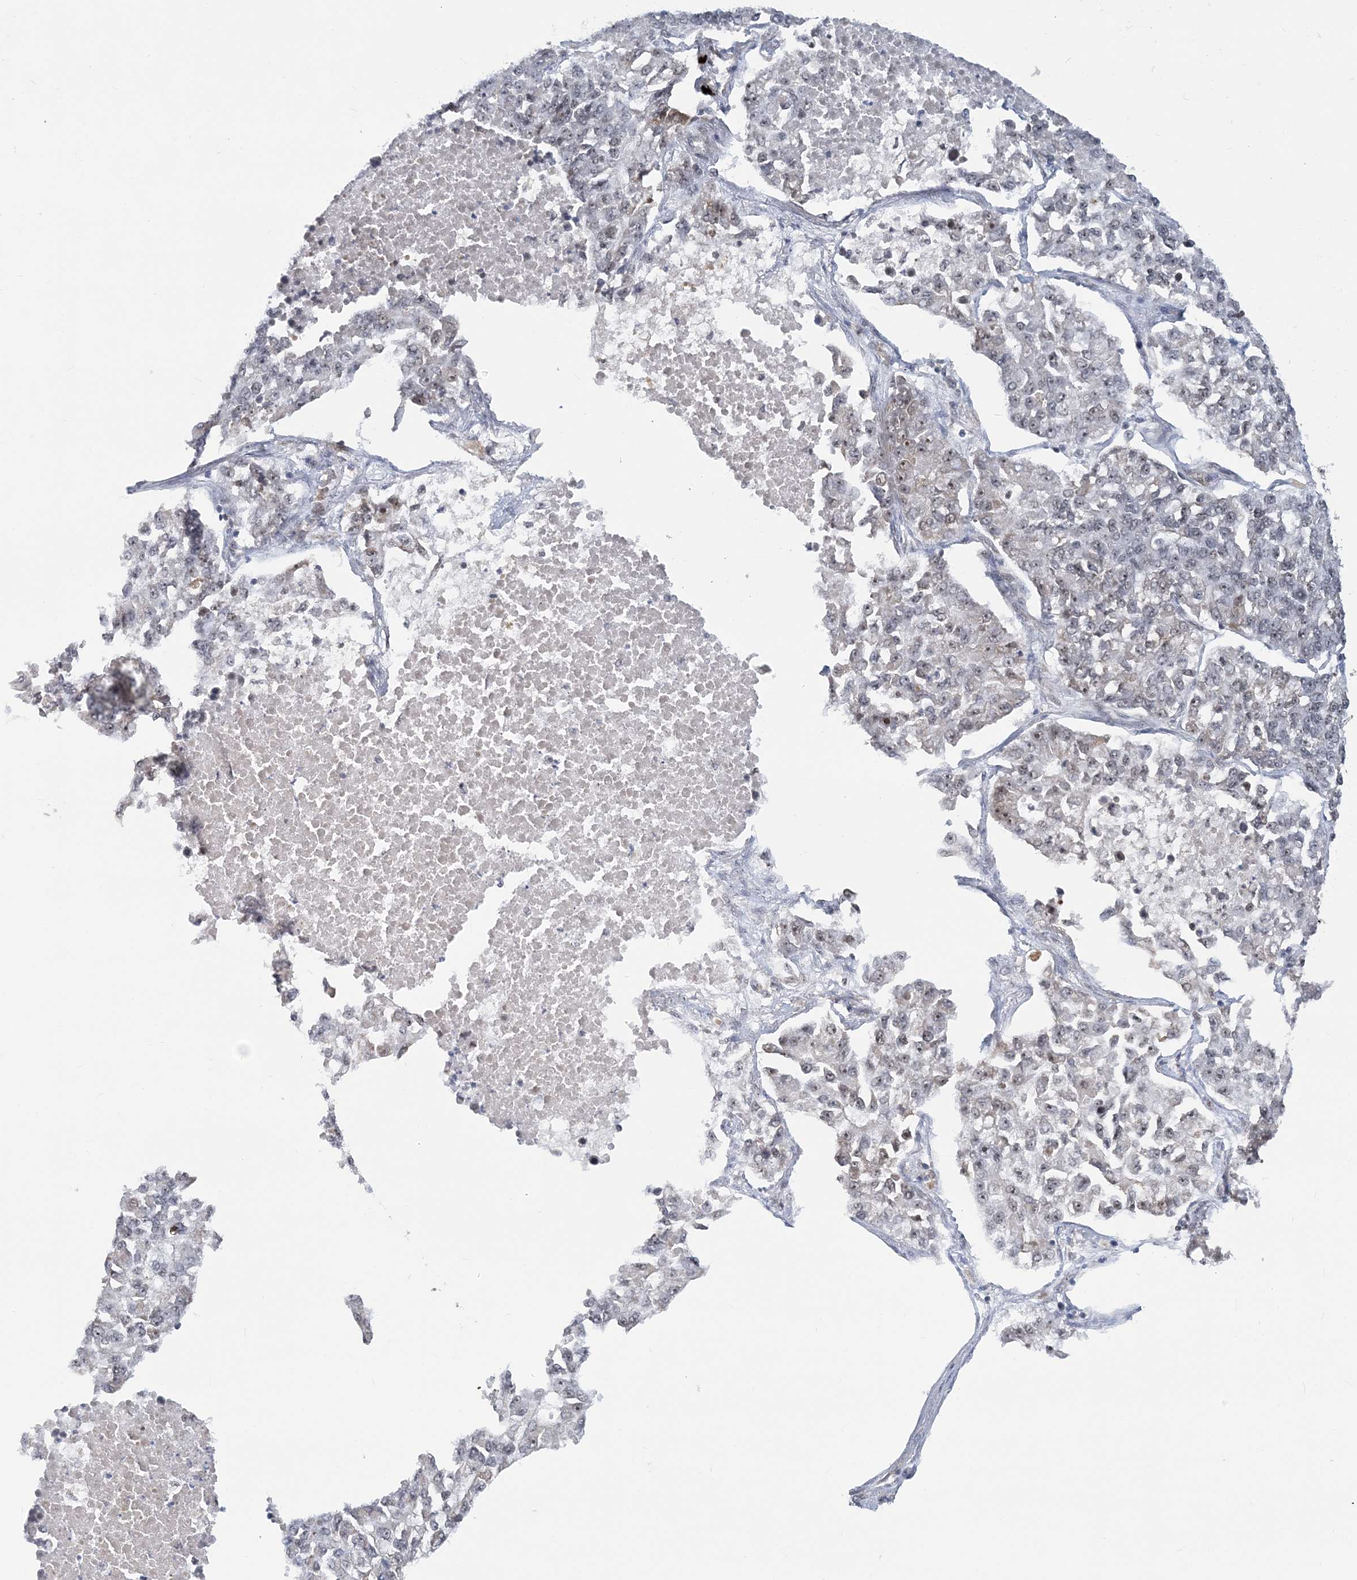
{"staining": {"intensity": "weak", "quantity": "<25%", "location": "nuclear"}, "tissue": "lung cancer", "cell_type": "Tumor cells", "image_type": "cancer", "snomed": [{"axis": "morphology", "description": "Adenocarcinoma, NOS"}, {"axis": "topography", "description": "Lung"}], "caption": "There is no significant staining in tumor cells of lung cancer (adenocarcinoma).", "gene": "PLRG1", "patient": {"sex": "male", "age": 49}}